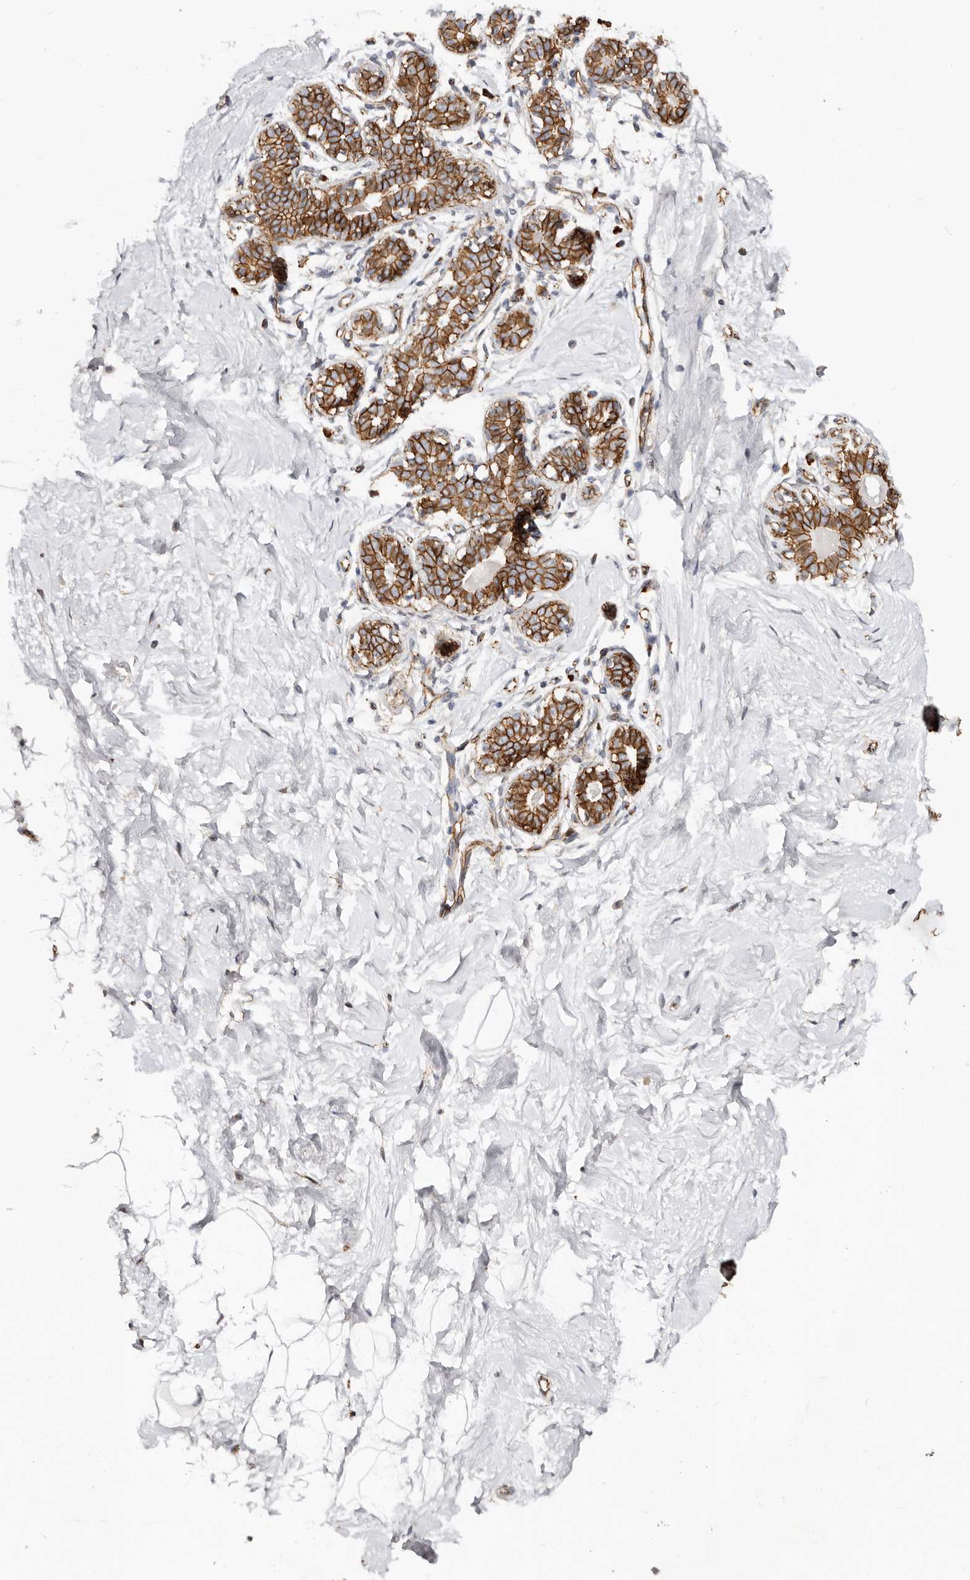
{"staining": {"intensity": "strong", "quantity": ">75%", "location": "cytoplasmic/membranous"}, "tissue": "breast", "cell_type": "Glandular cells", "image_type": "normal", "snomed": [{"axis": "morphology", "description": "Normal tissue, NOS"}, {"axis": "morphology", "description": "Adenoma, NOS"}, {"axis": "topography", "description": "Breast"}], "caption": "This image exhibits immunohistochemistry staining of benign human breast, with high strong cytoplasmic/membranous staining in about >75% of glandular cells.", "gene": "CTNNB1", "patient": {"sex": "female", "age": 23}}